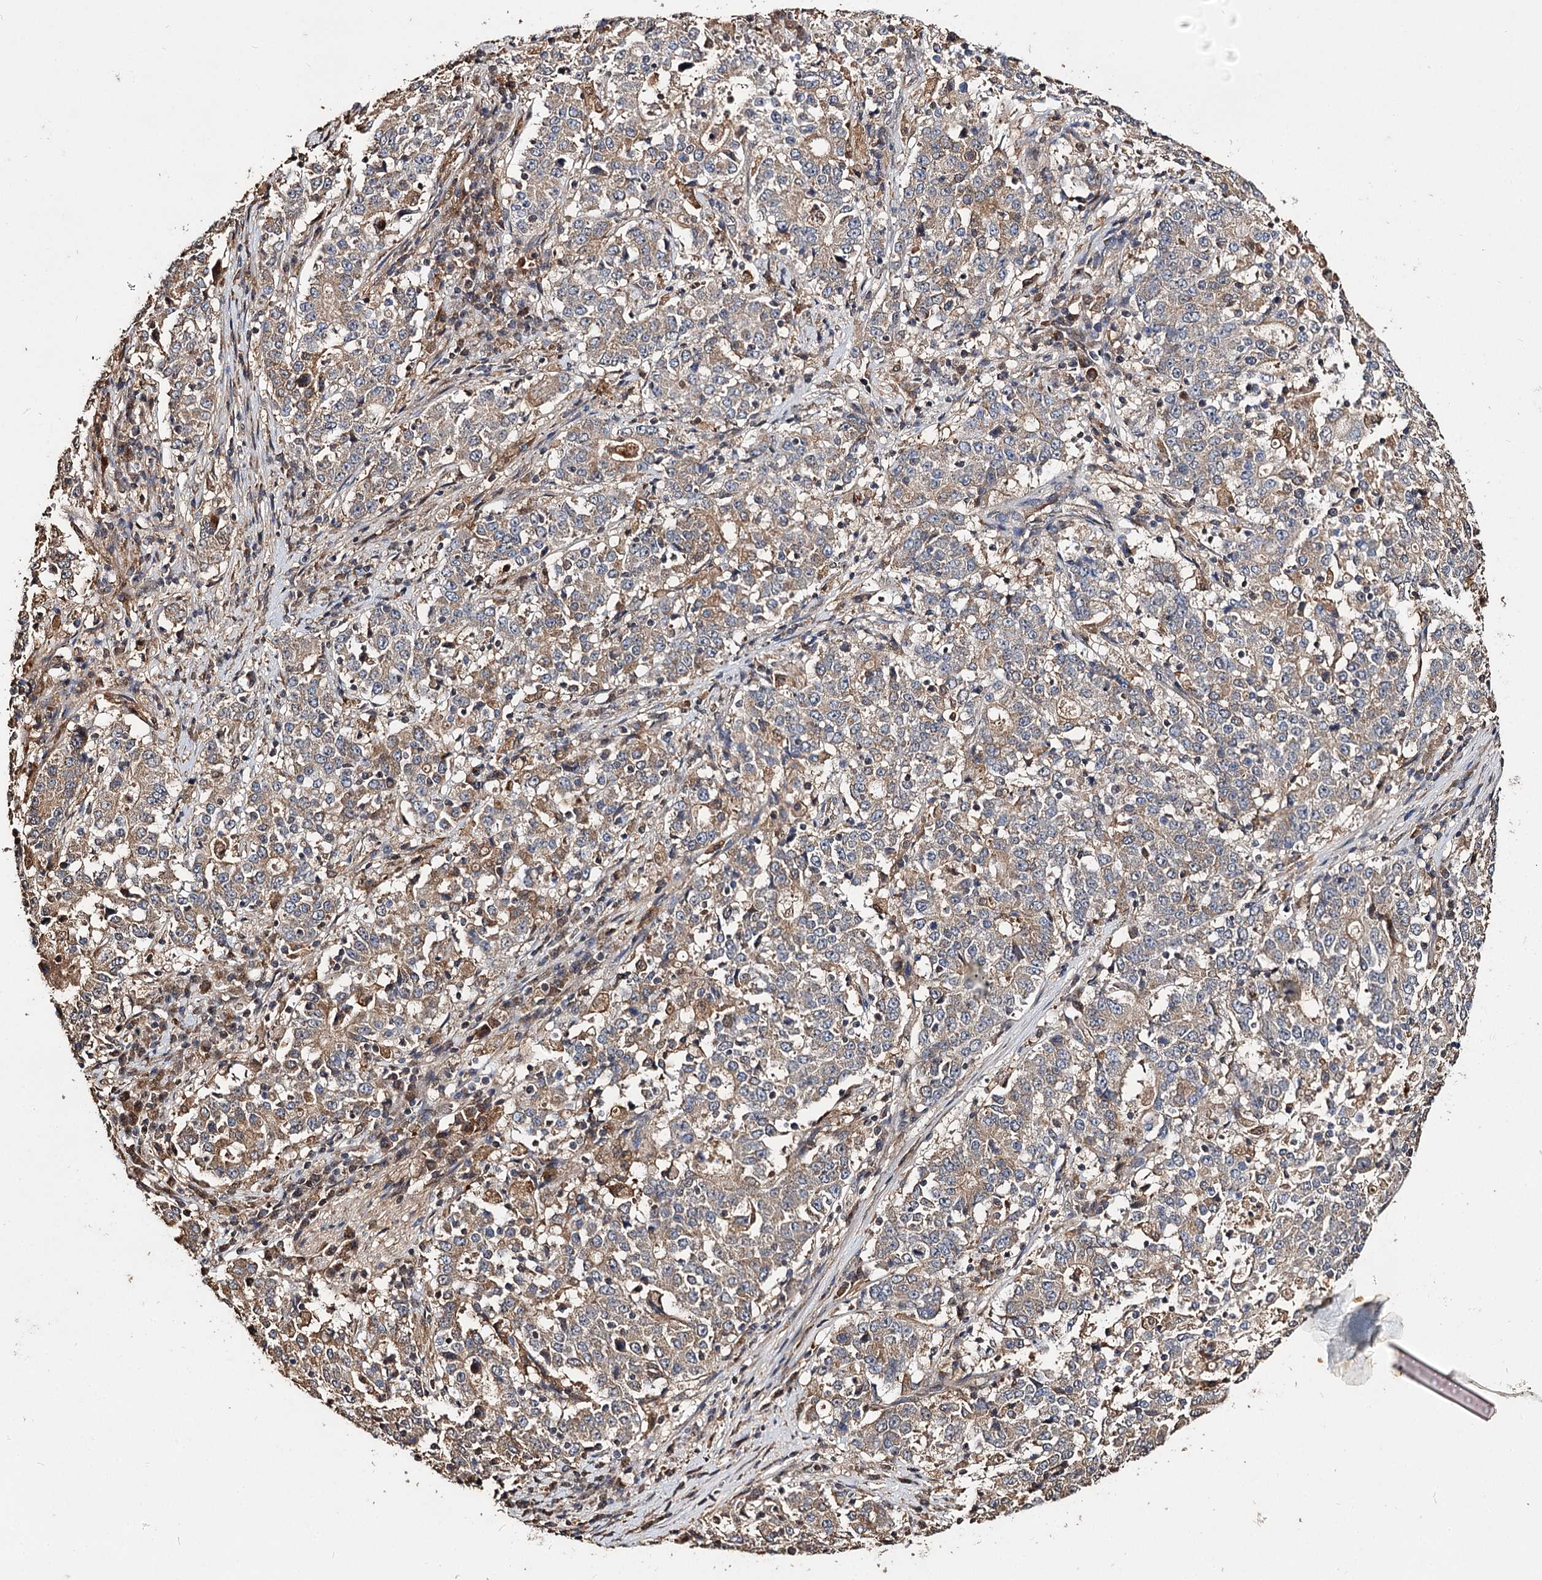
{"staining": {"intensity": "weak", "quantity": "25%-75%", "location": "cytoplasmic/membranous"}, "tissue": "stomach cancer", "cell_type": "Tumor cells", "image_type": "cancer", "snomed": [{"axis": "morphology", "description": "Adenocarcinoma, NOS"}, {"axis": "topography", "description": "Stomach"}], "caption": "Immunohistochemistry (IHC) (DAB (3,3'-diaminobenzidine)) staining of human stomach adenocarcinoma exhibits weak cytoplasmic/membranous protein staining in about 25%-75% of tumor cells.", "gene": "ARL13A", "patient": {"sex": "male", "age": 59}}